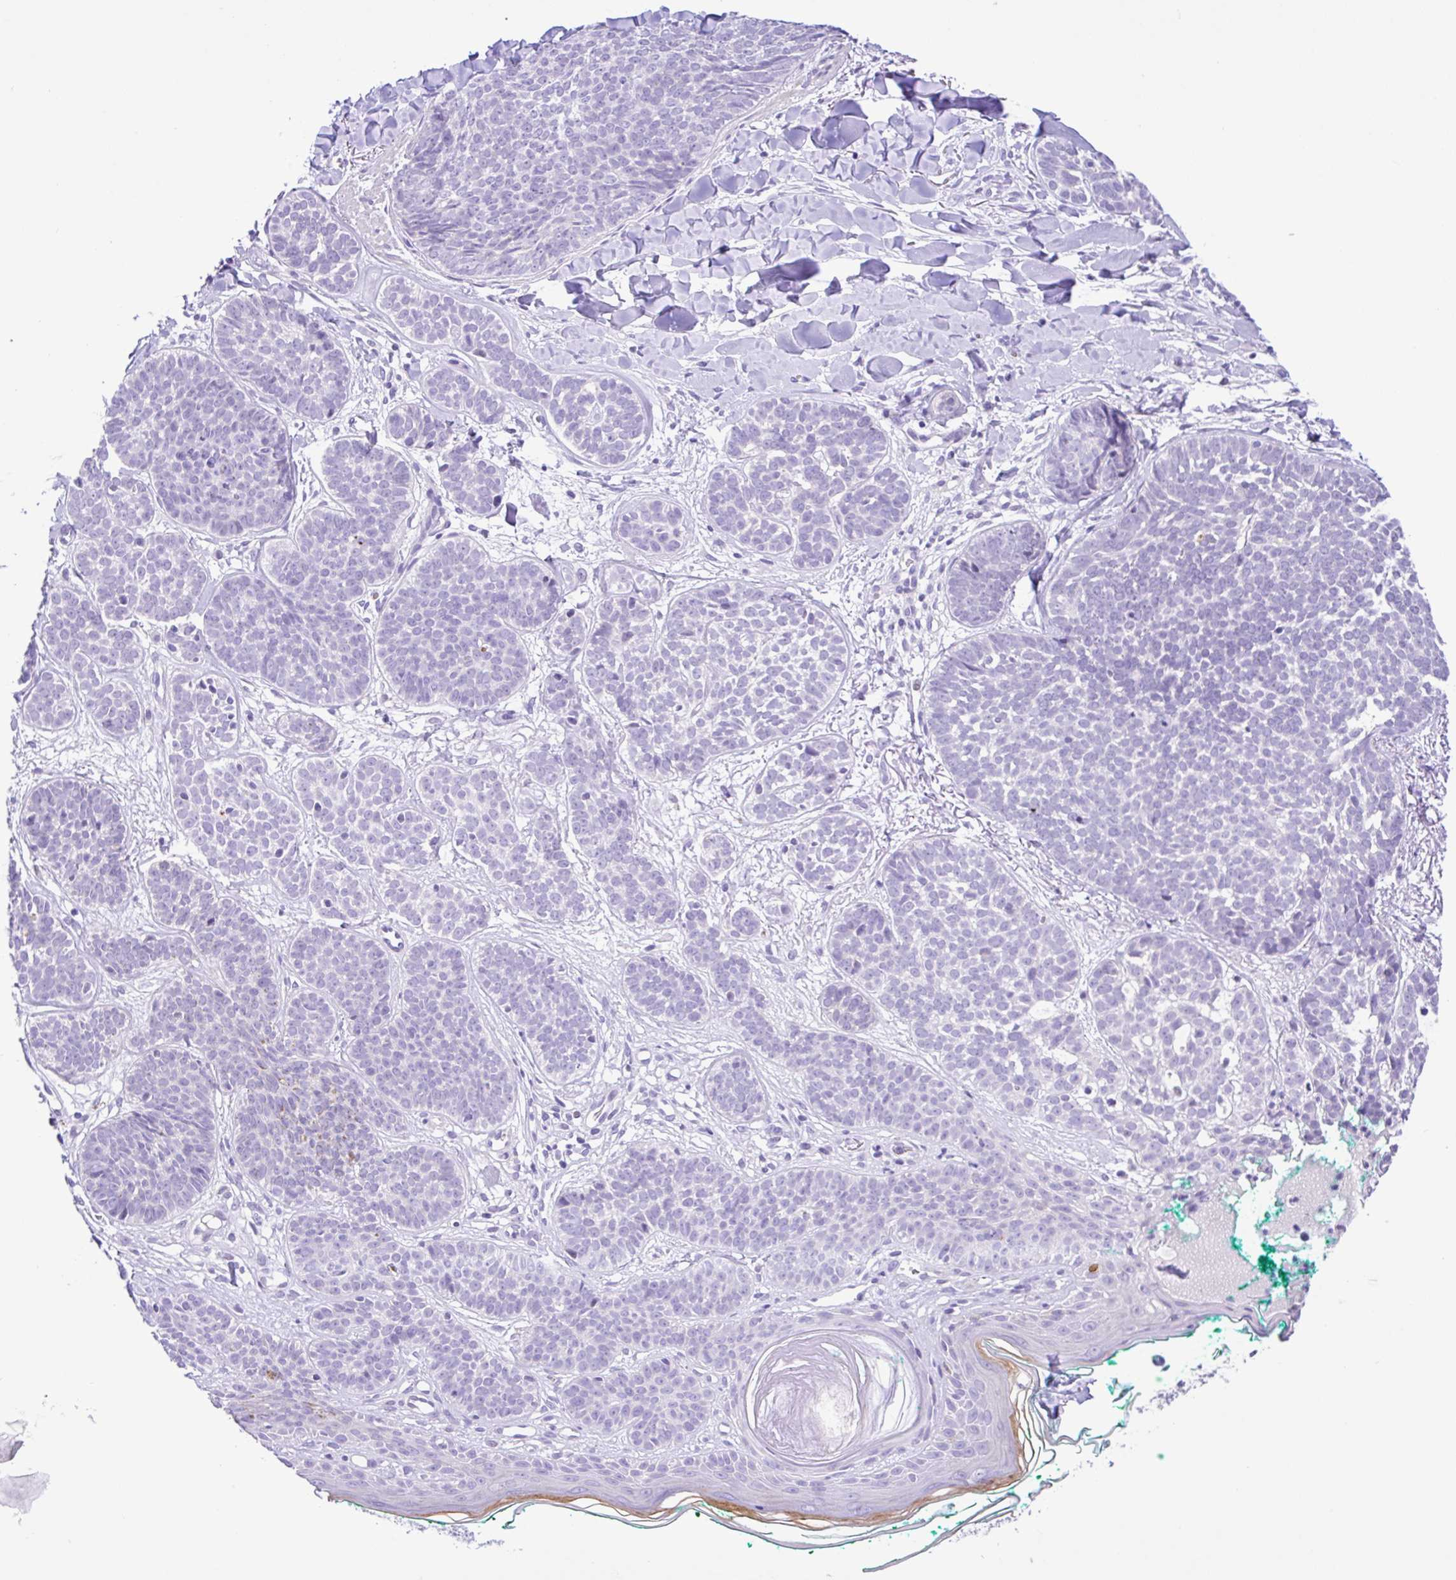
{"staining": {"intensity": "negative", "quantity": "none", "location": "none"}, "tissue": "skin cancer", "cell_type": "Tumor cells", "image_type": "cancer", "snomed": [{"axis": "morphology", "description": "Basal cell carcinoma"}, {"axis": "topography", "description": "Skin"}, {"axis": "topography", "description": "Skin of neck"}, {"axis": "topography", "description": "Skin of shoulder"}, {"axis": "topography", "description": "Skin of back"}], "caption": "Tumor cells are negative for brown protein staining in skin basal cell carcinoma. (DAB immunohistochemistry (IHC) with hematoxylin counter stain).", "gene": "ANO4", "patient": {"sex": "male", "age": 80}}